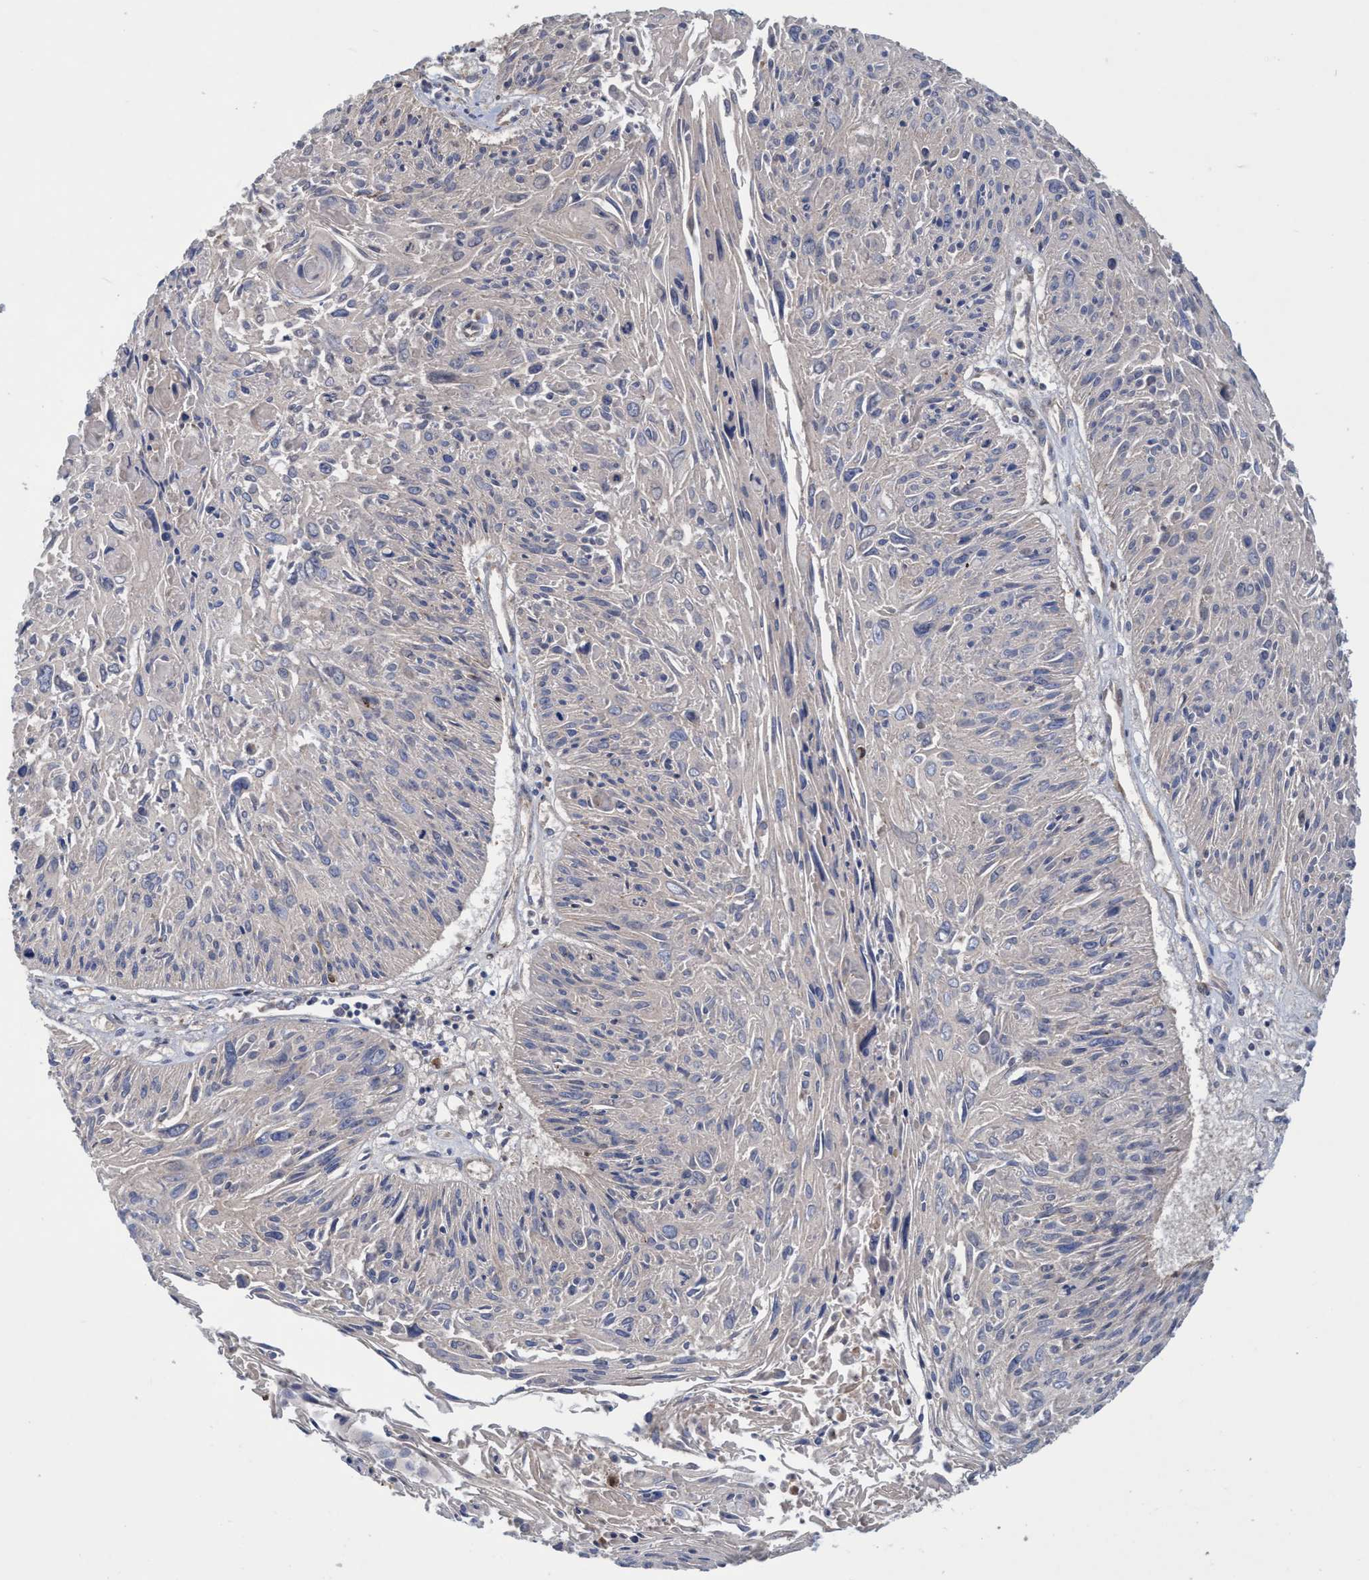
{"staining": {"intensity": "negative", "quantity": "none", "location": "none"}, "tissue": "cervical cancer", "cell_type": "Tumor cells", "image_type": "cancer", "snomed": [{"axis": "morphology", "description": "Squamous cell carcinoma, NOS"}, {"axis": "topography", "description": "Cervix"}], "caption": "Tumor cells are negative for protein expression in human cervical cancer (squamous cell carcinoma).", "gene": "CALCOCO2", "patient": {"sex": "female", "age": 51}}